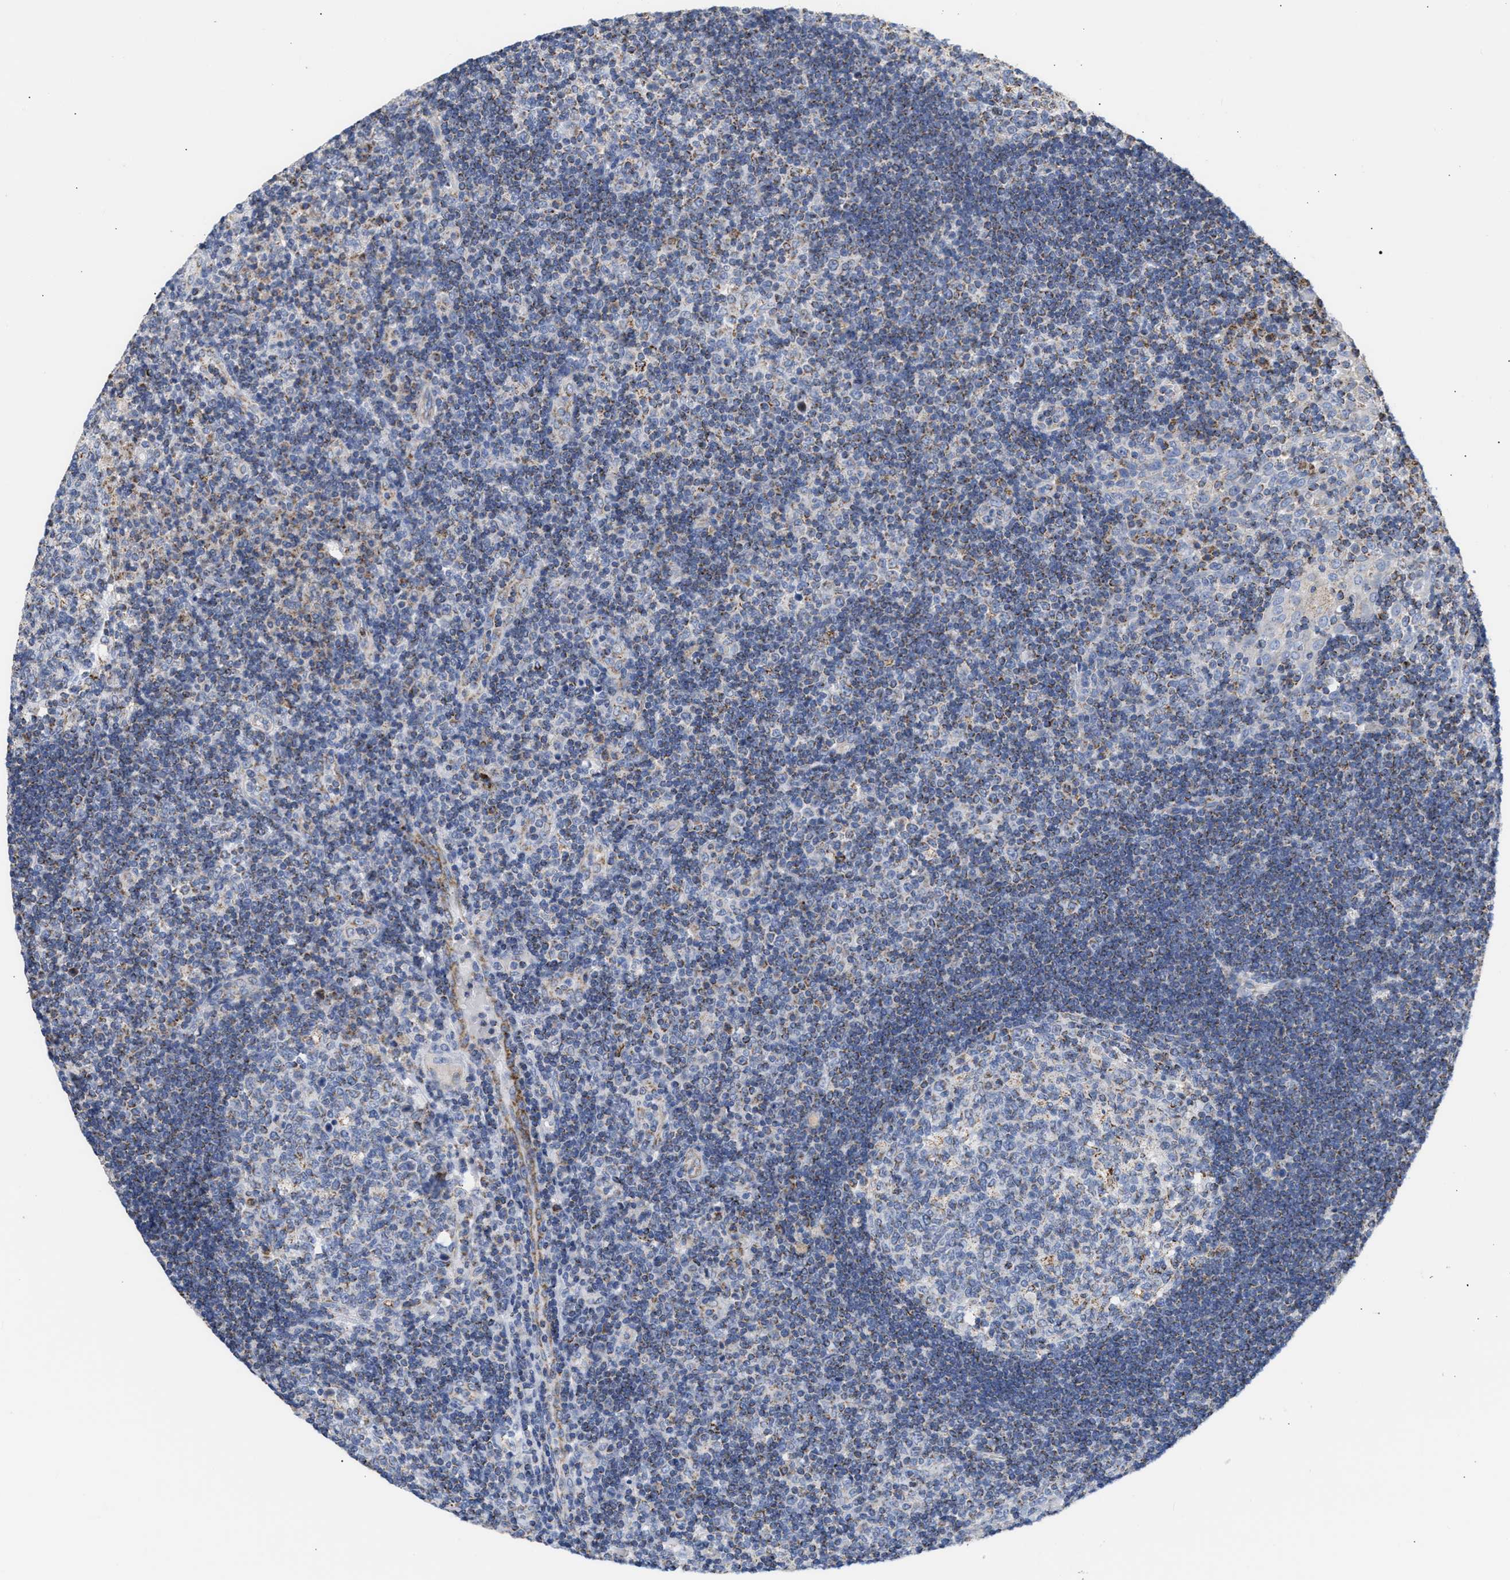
{"staining": {"intensity": "weak", "quantity": "<25%", "location": "cytoplasmic/membranous"}, "tissue": "tonsil", "cell_type": "Germinal center cells", "image_type": "normal", "snomed": [{"axis": "morphology", "description": "Normal tissue, NOS"}, {"axis": "topography", "description": "Tonsil"}], "caption": "An image of tonsil stained for a protein displays no brown staining in germinal center cells.", "gene": "ACOT13", "patient": {"sex": "female", "age": 40}}